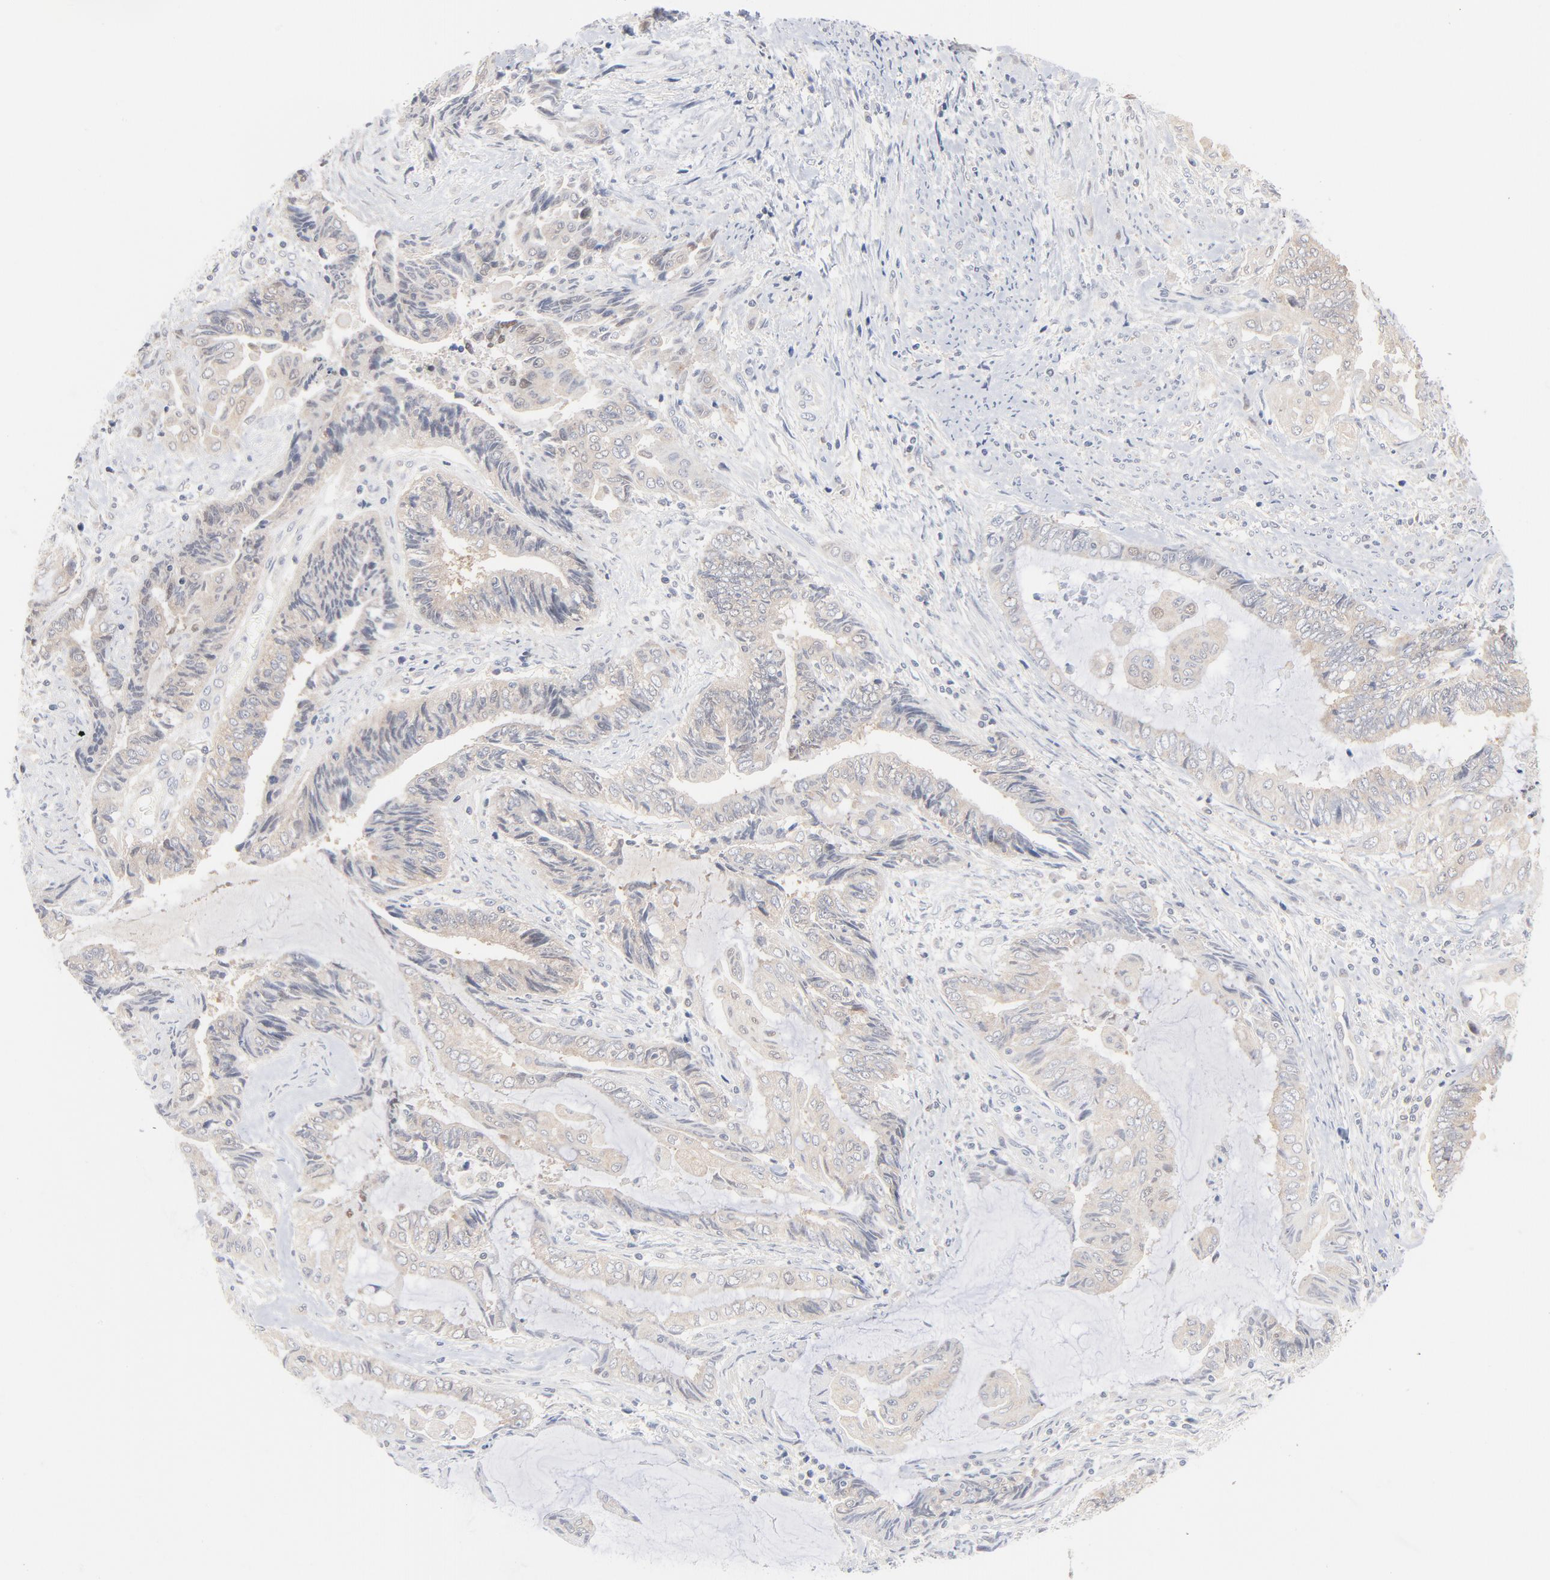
{"staining": {"intensity": "negative", "quantity": "none", "location": "none"}, "tissue": "endometrial cancer", "cell_type": "Tumor cells", "image_type": "cancer", "snomed": [{"axis": "morphology", "description": "Adenocarcinoma, NOS"}, {"axis": "topography", "description": "Uterus"}, {"axis": "topography", "description": "Endometrium"}], "caption": "Human adenocarcinoma (endometrial) stained for a protein using IHC exhibits no positivity in tumor cells.", "gene": "UBL4A", "patient": {"sex": "female", "age": 70}}